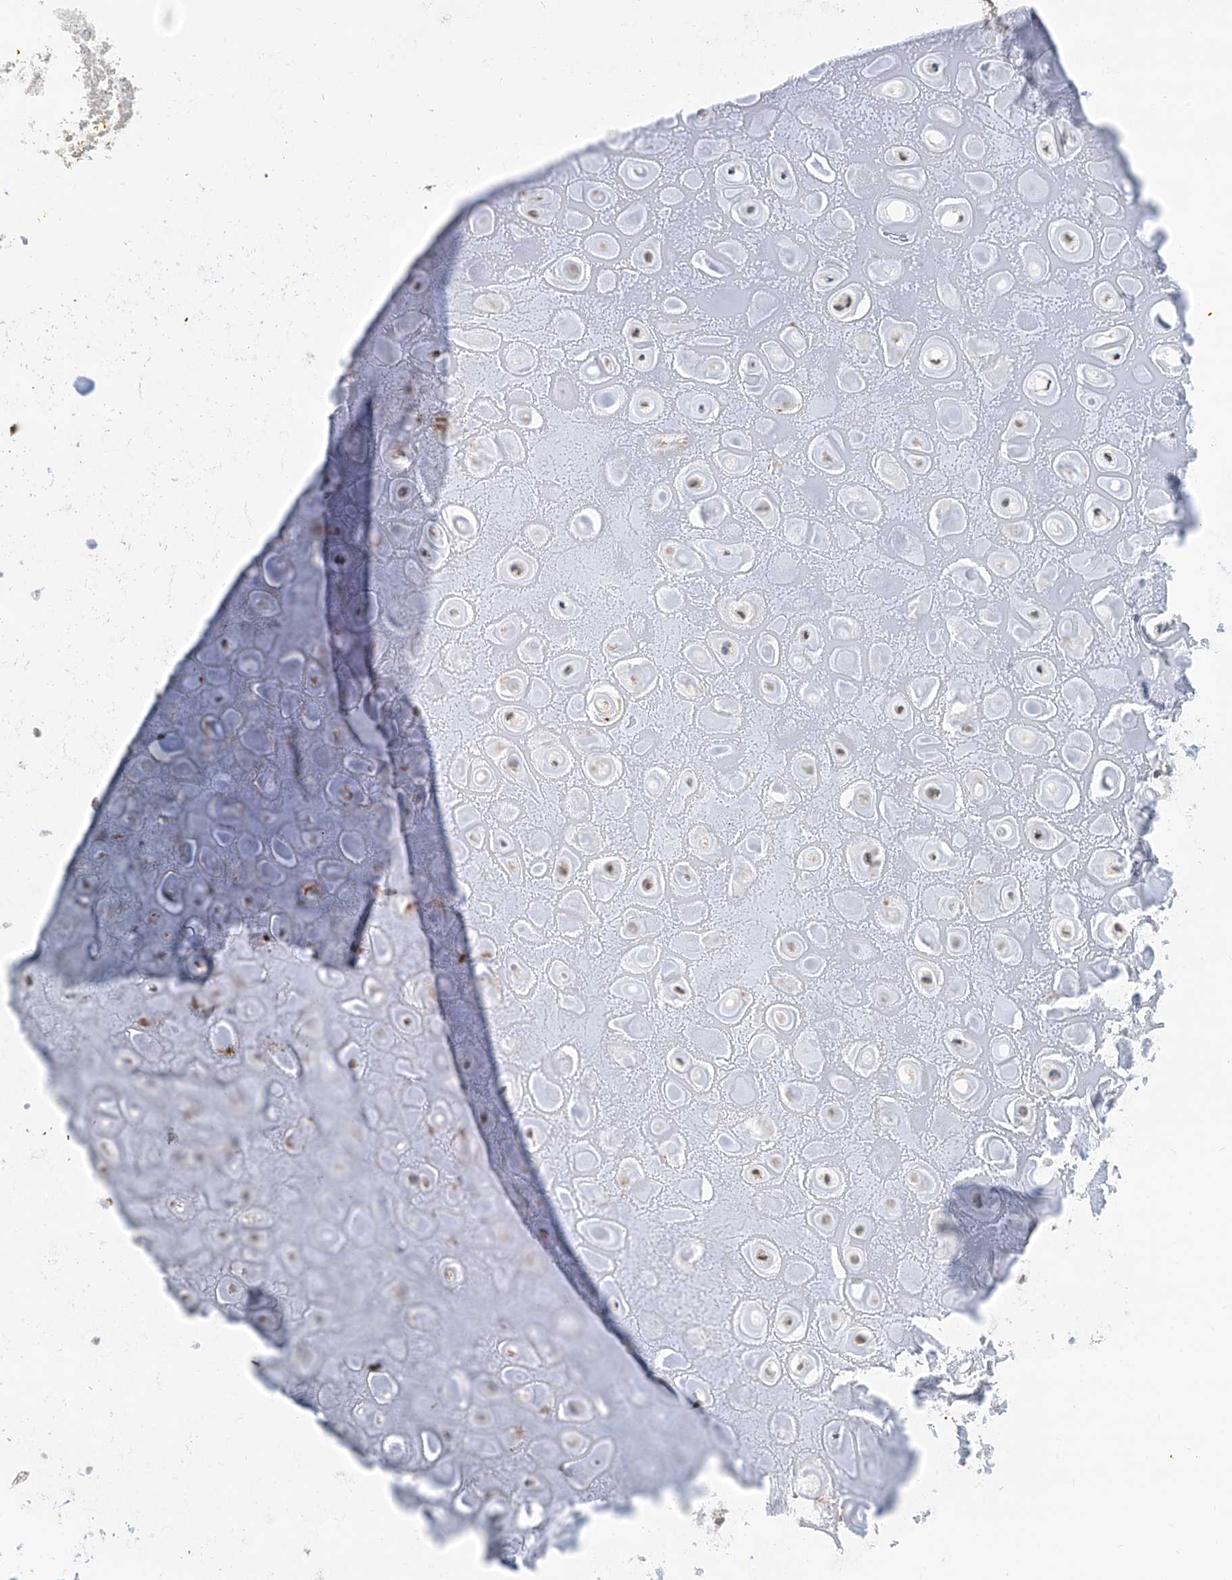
{"staining": {"intensity": "negative", "quantity": "none", "location": "none"}, "tissue": "adipose tissue", "cell_type": "Adipocytes", "image_type": "normal", "snomed": [{"axis": "morphology", "description": "Normal tissue, NOS"}, {"axis": "morphology", "description": "Basal cell carcinoma"}, {"axis": "topography", "description": "Skin"}], "caption": "High power microscopy micrograph of an immunohistochemistry histopathology image of normal adipose tissue, revealing no significant positivity in adipocytes. (IHC, brightfield microscopy, high magnification).", "gene": "KCNK10", "patient": {"sex": "female", "age": 89}}